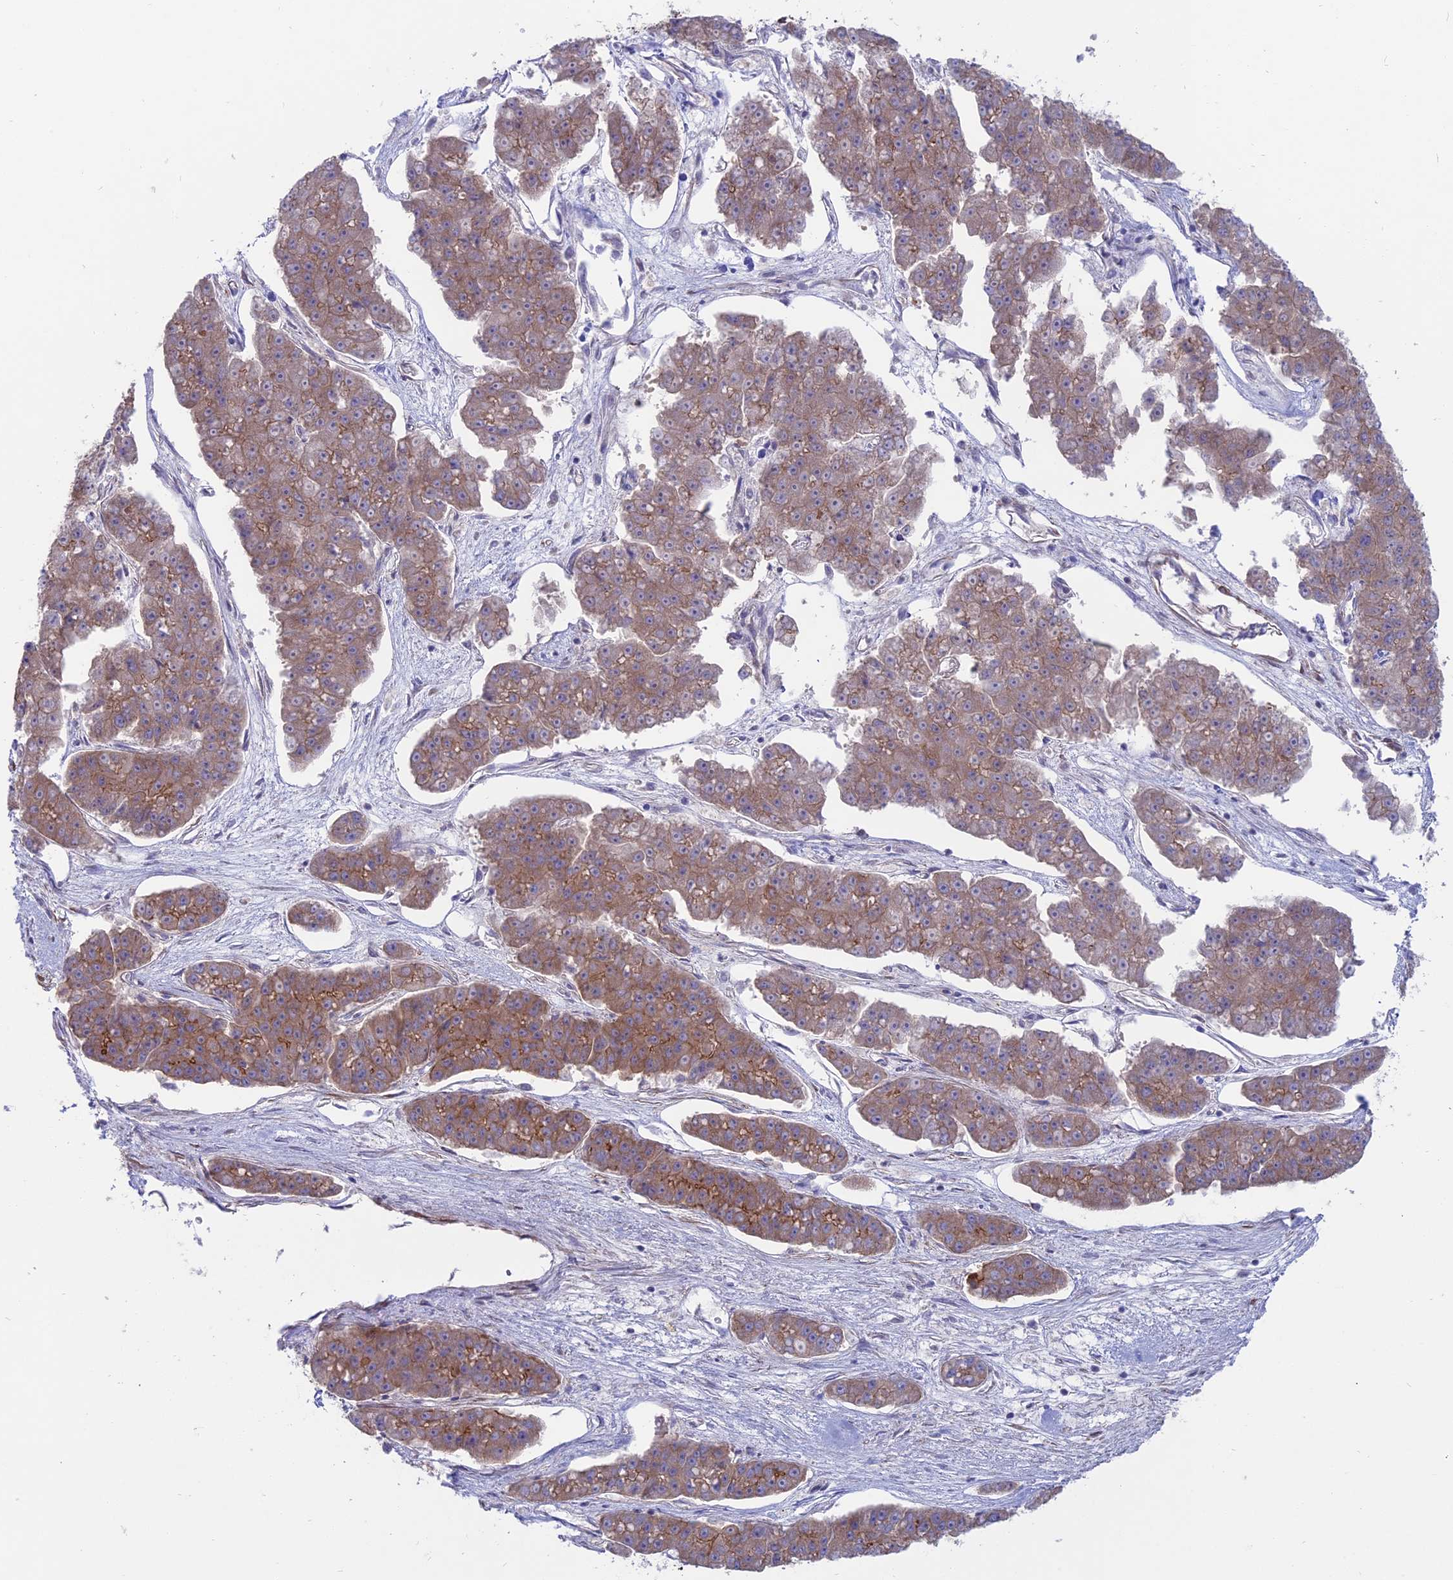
{"staining": {"intensity": "moderate", "quantity": "25%-75%", "location": "cytoplasmic/membranous"}, "tissue": "pancreatic cancer", "cell_type": "Tumor cells", "image_type": "cancer", "snomed": [{"axis": "morphology", "description": "Adenocarcinoma, NOS"}, {"axis": "topography", "description": "Pancreas"}], "caption": "Protein expression by immunohistochemistry (IHC) demonstrates moderate cytoplasmic/membranous positivity in approximately 25%-75% of tumor cells in adenocarcinoma (pancreatic). (Stains: DAB in brown, nuclei in blue, Microscopy: brightfield microscopy at high magnification).", "gene": "MYO5B", "patient": {"sex": "male", "age": 50}}